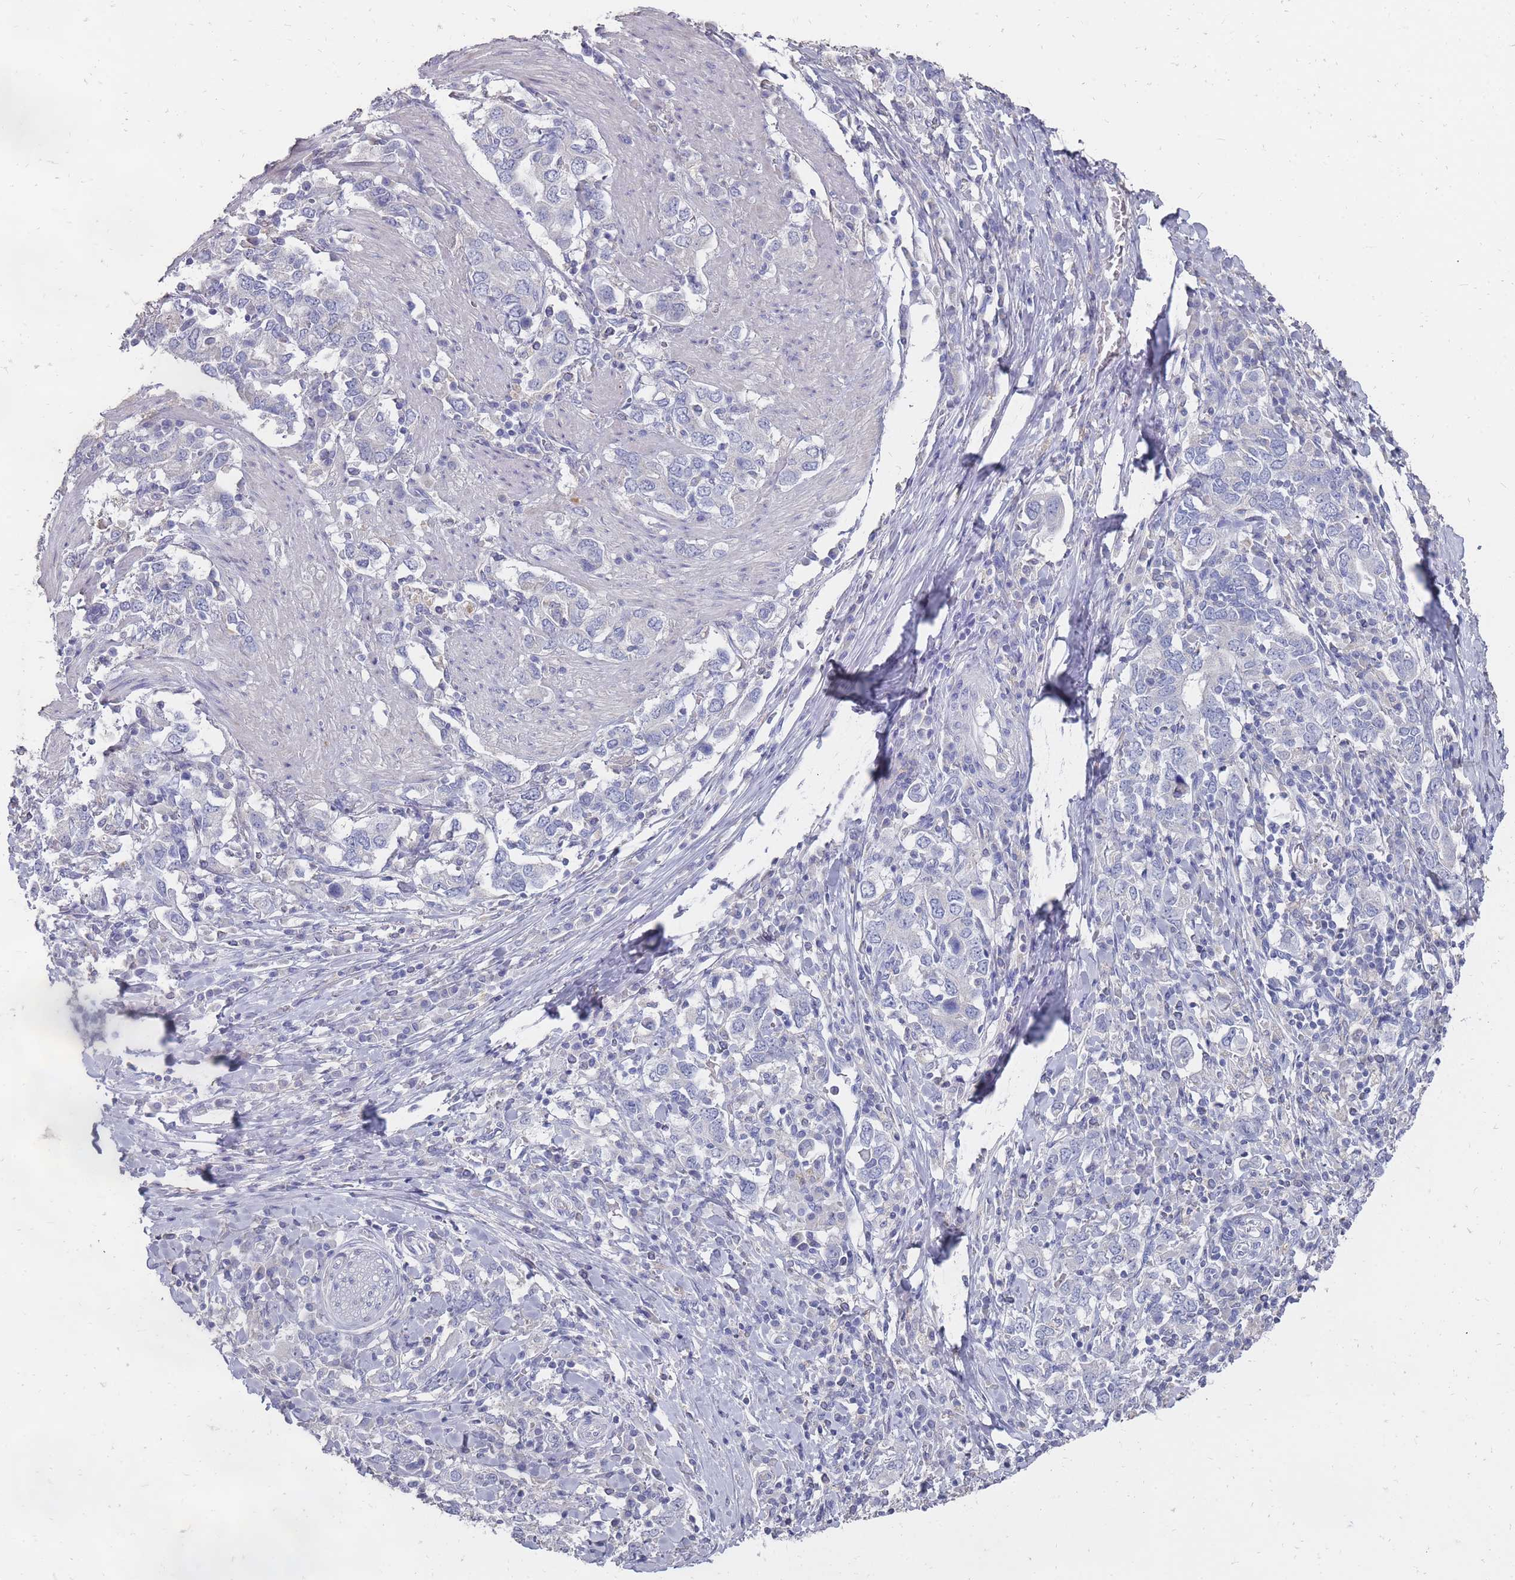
{"staining": {"intensity": "negative", "quantity": "none", "location": "none"}, "tissue": "stomach cancer", "cell_type": "Tumor cells", "image_type": "cancer", "snomed": [{"axis": "morphology", "description": "Adenocarcinoma, NOS"}, {"axis": "topography", "description": "Stomach, upper"}, {"axis": "topography", "description": "Stomach"}], "caption": "The immunohistochemistry photomicrograph has no significant positivity in tumor cells of adenocarcinoma (stomach) tissue.", "gene": "OTULINL", "patient": {"sex": "male", "age": 62}}